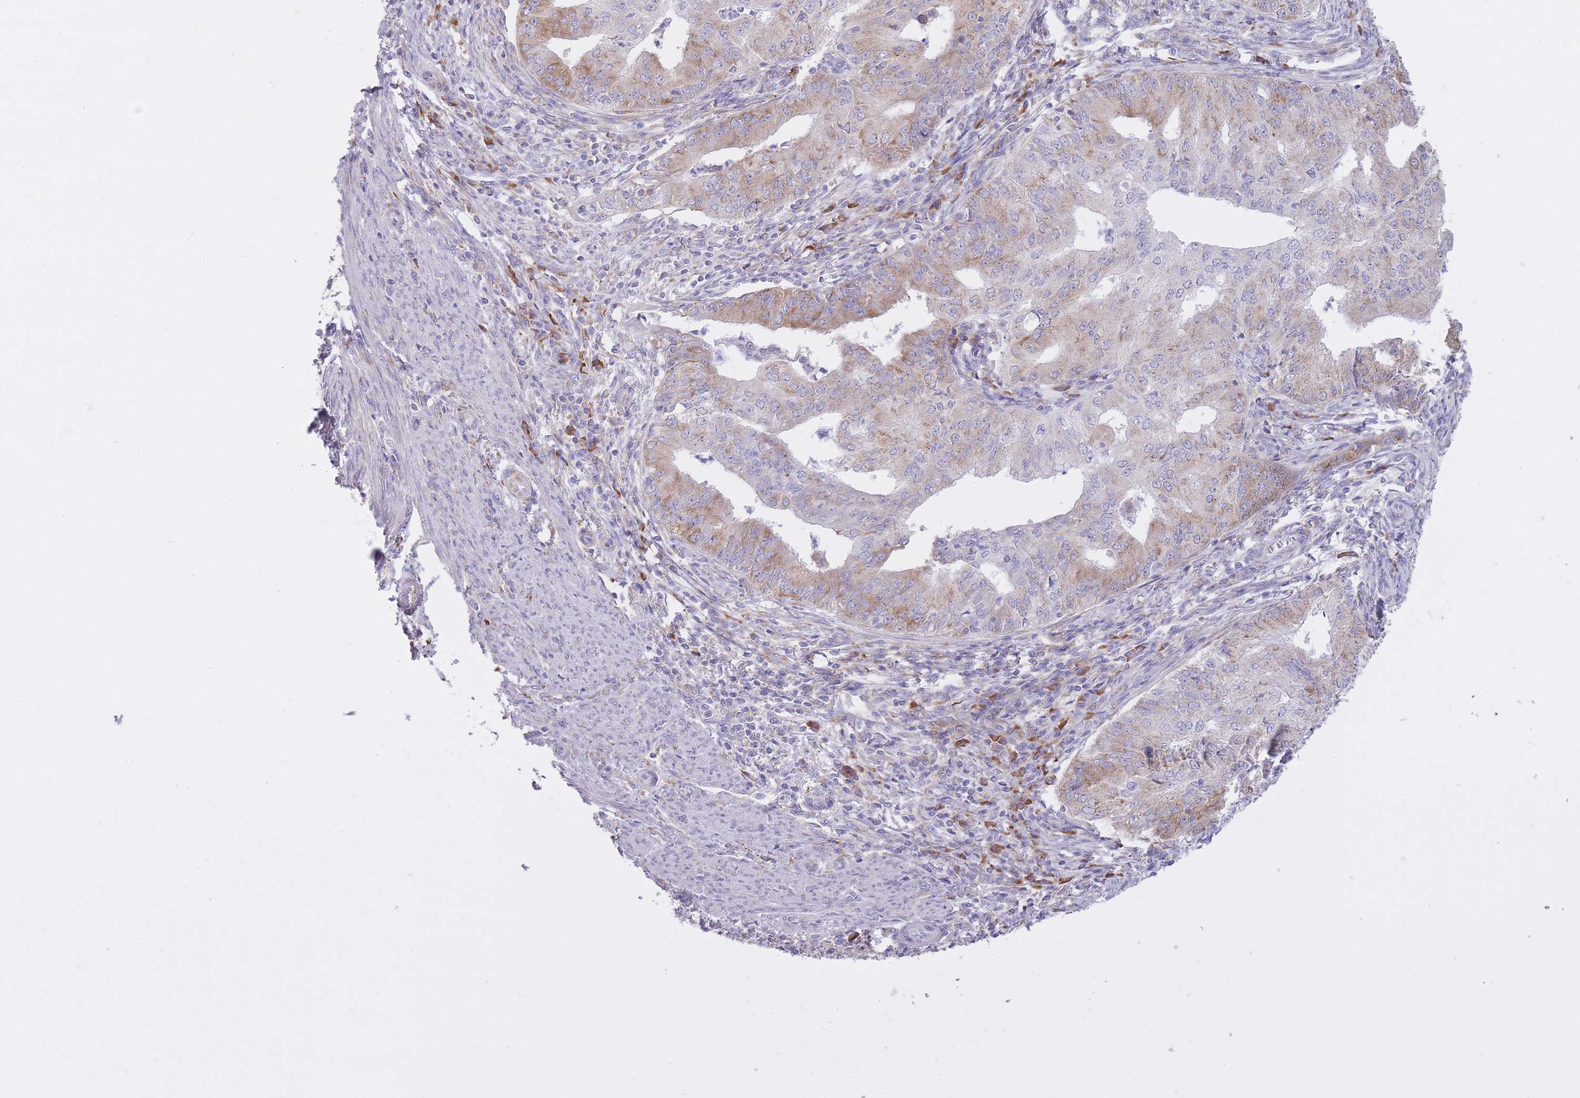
{"staining": {"intensity": "moderate", "quantity": "<25%", "location": "cytoplasmic/membranous"}, "tissue": "endometrial cancer", "cell_type": "Tumor cells", "image_type": "cancer", "snomed": [{"axis": "morphology", "description": "Adenocarcinoma, NOS"}, {"axis": "topography", "description": "Endometrium"}], "caption": "A low amount of moderate cytoplasmic/membranous expression is present in about <25% of tumor cells in adenocarcinoma (endometrial) tissue.", "gene": "ZNF501", "patient": {"sex": "female", "age": 50}}